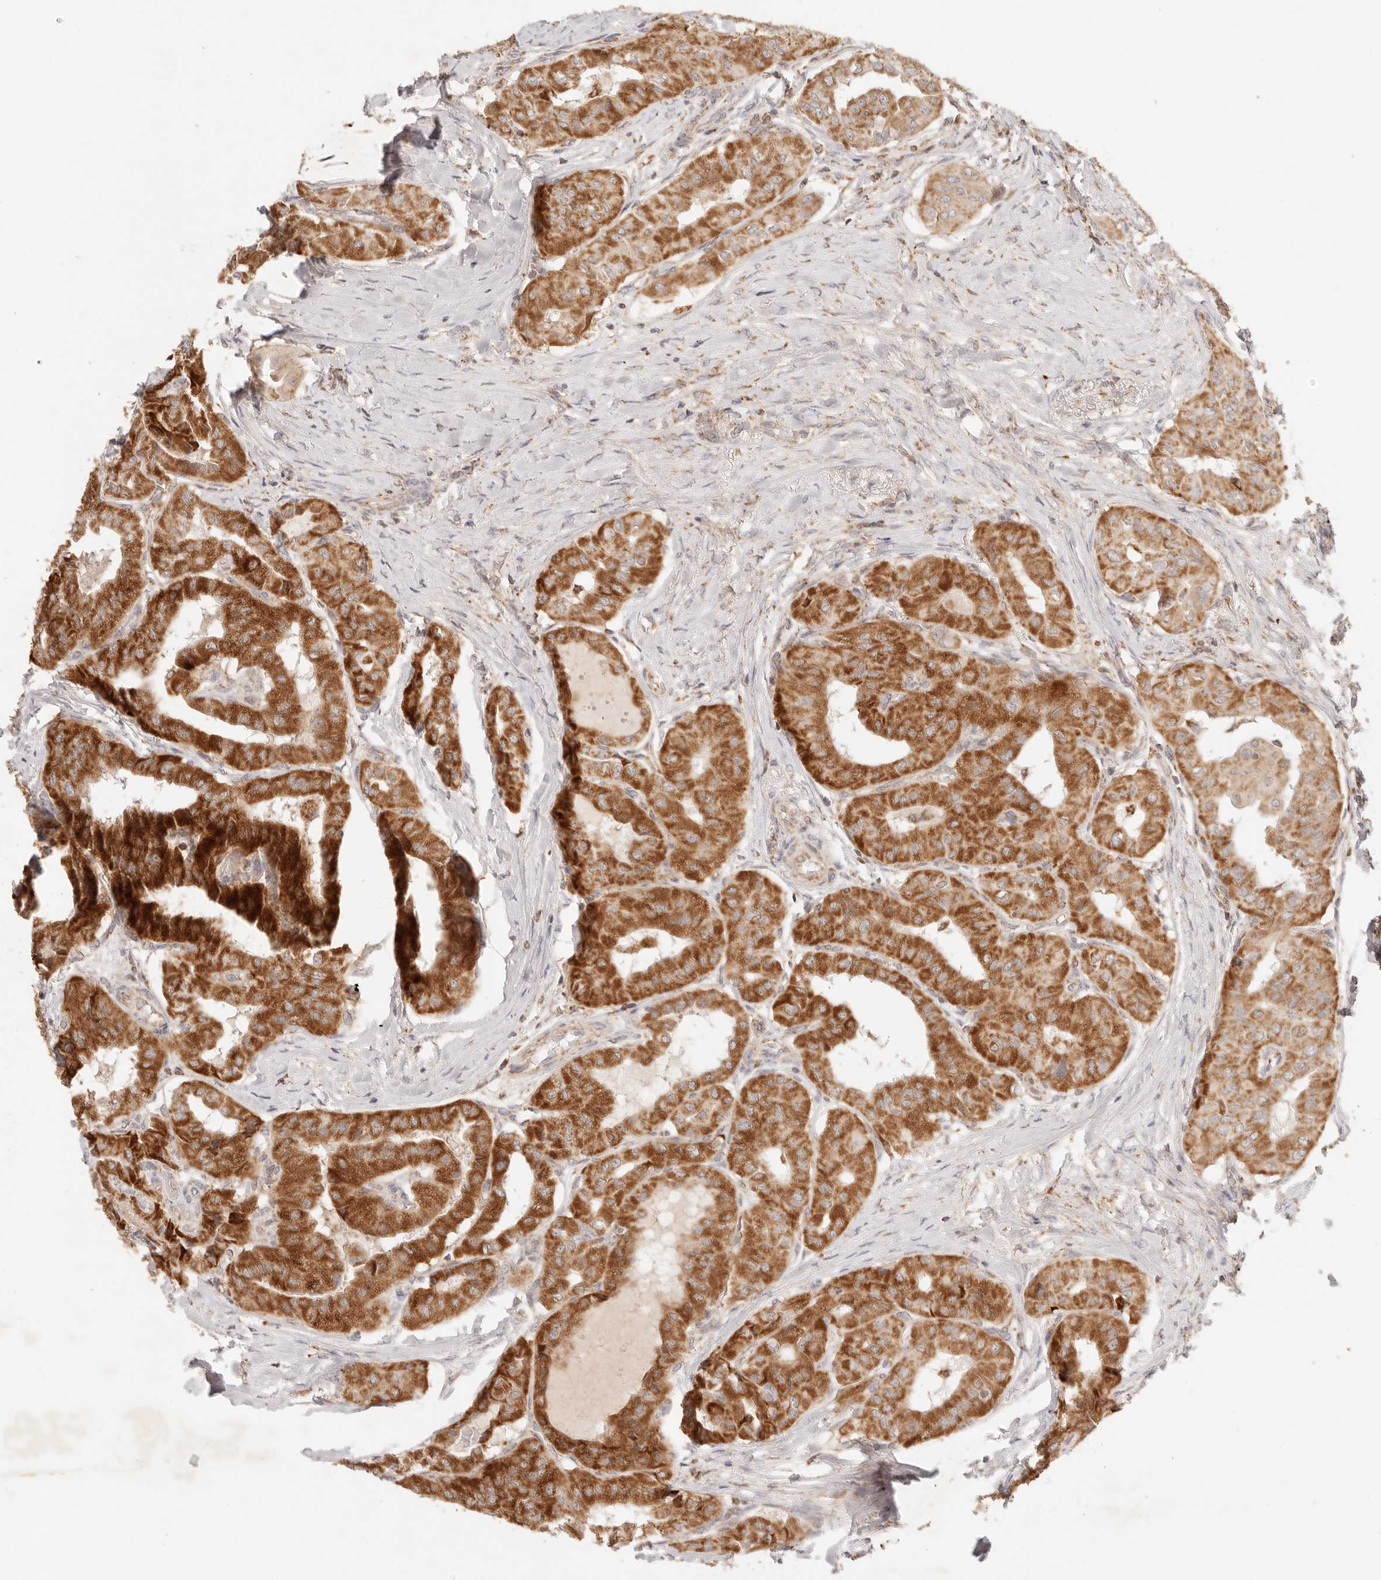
{"staining": {"intensity": "strong", "quantity": ">75%", "location": "cytoplasmic/membranous"}, "tissue": "thyroid cancer", "cell_type": "Tumor cells", "image_type": "cancer", "snomed": [{"axis": "morphology", "description": "Papillary adenocarcinoma, NOS"}, {"axis": "topography", "description": "Thyroid gland"}], "caption": "Immunohistochemistry (IHC) staining of thyroid papillary adenocarcinoma, which exhibits high levels of strong cytoplasmic/membranous staining in about >75% of tumor cells indicating strong cytoplasmic/membranous protein staining. The staining was performed using DAB (brown) for protein detection and nuclei were counterstained in hematoxylin (blue).", "gene": "COA6", "patient": {"sex": "female", "age": 59}}